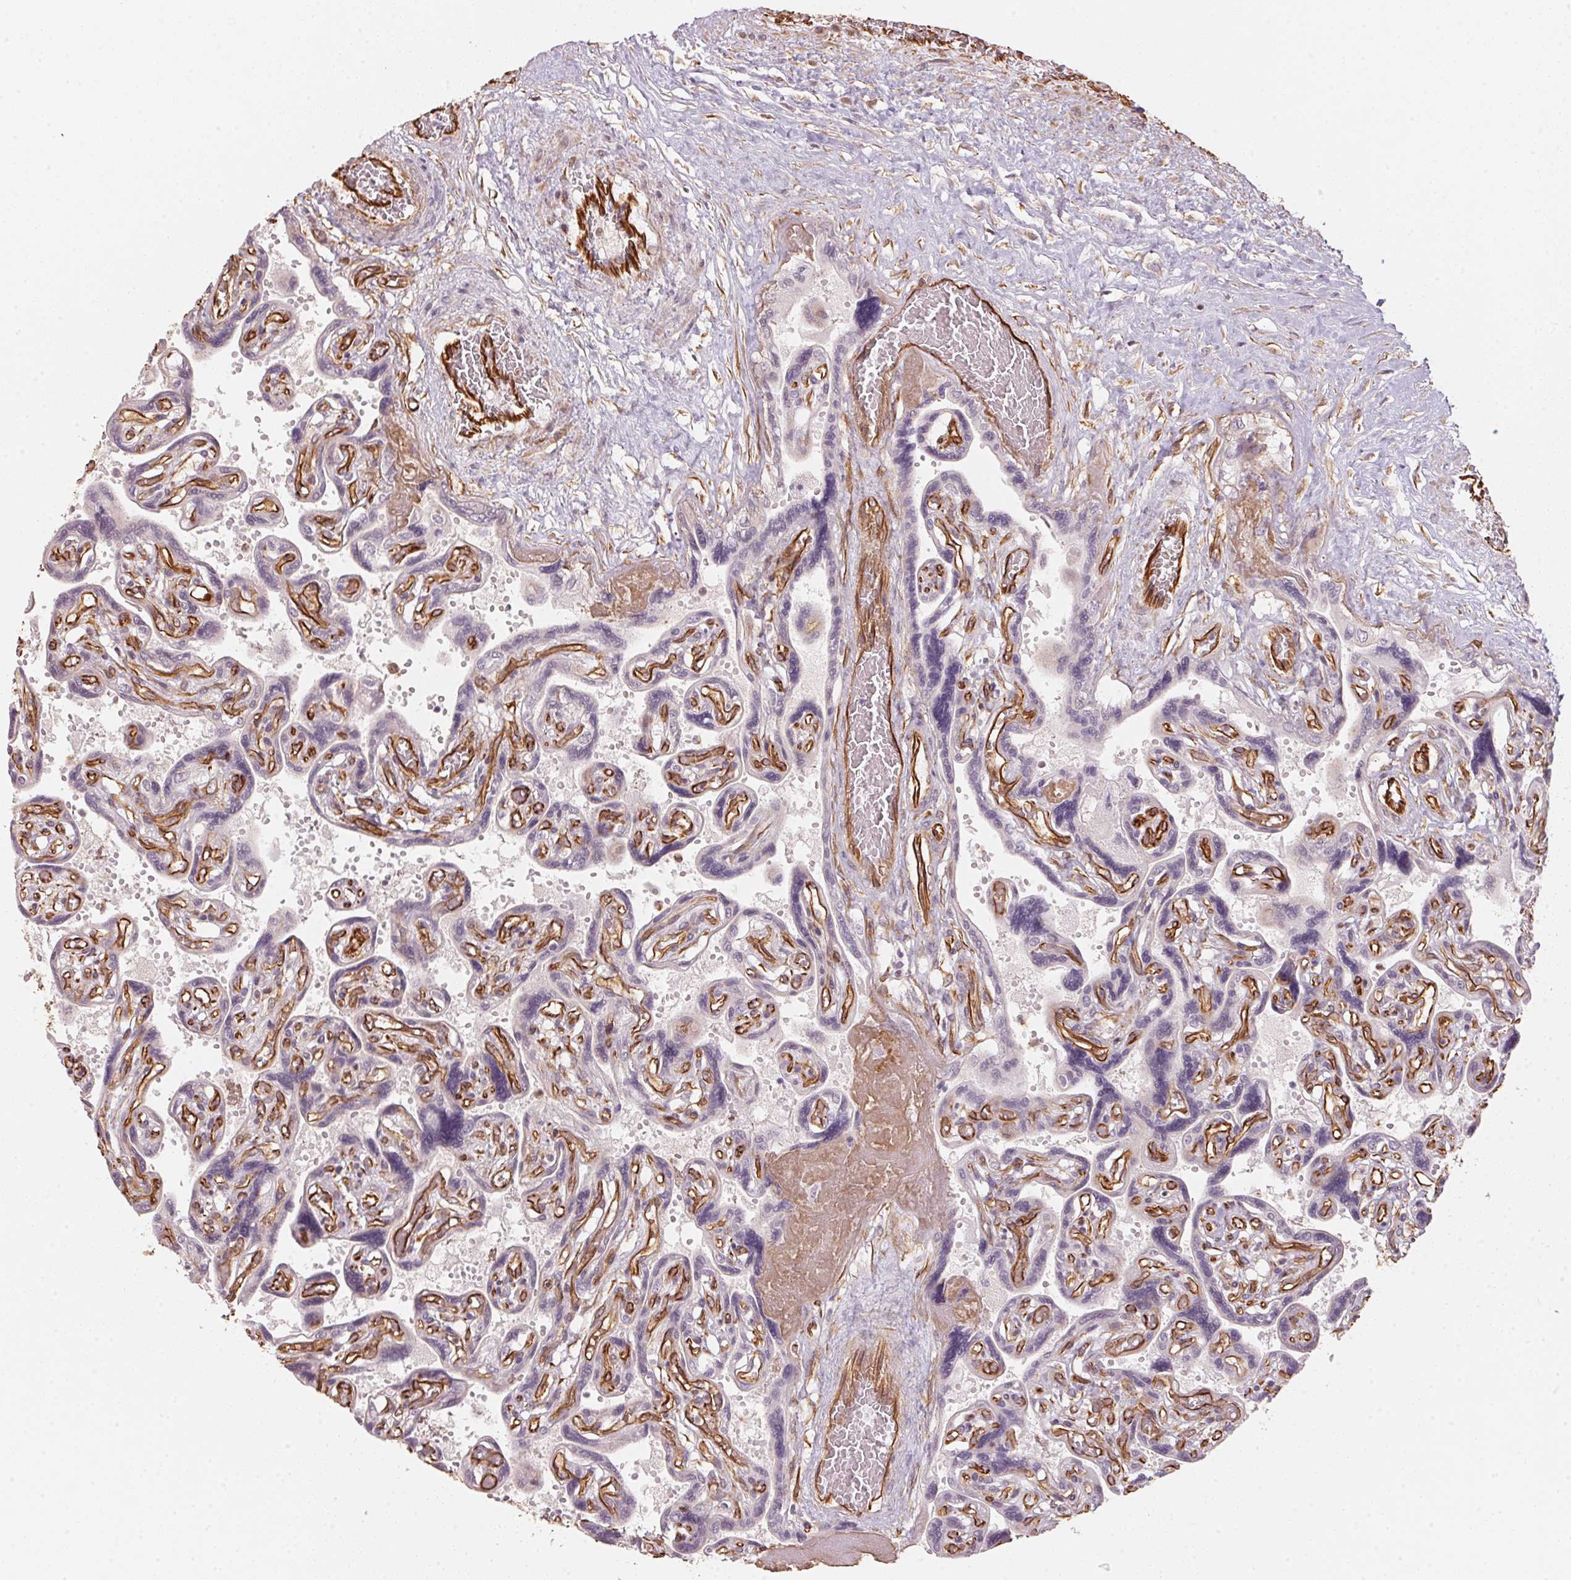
{"staining": {"intensity": "strong", "quantity": ">75%", "location": "cytoplasmic/membranous"}, "tissue": "placenta", "cell_type": "Decidual cells", "image_type": "normal", "snomed": [{"axis": "morphology", "description": "Normal tissue, NOS"}, {"axis": "topography", "description": "Placenta"}], "caption": "Immunohistochemical staining of normal human placenta shows >75% levels of strong cytoplasmic/membranous protein positivity in about >75% of decidual cells.", "gene": "FOXR2", "patient": {"sex": "female", "age": 32}}